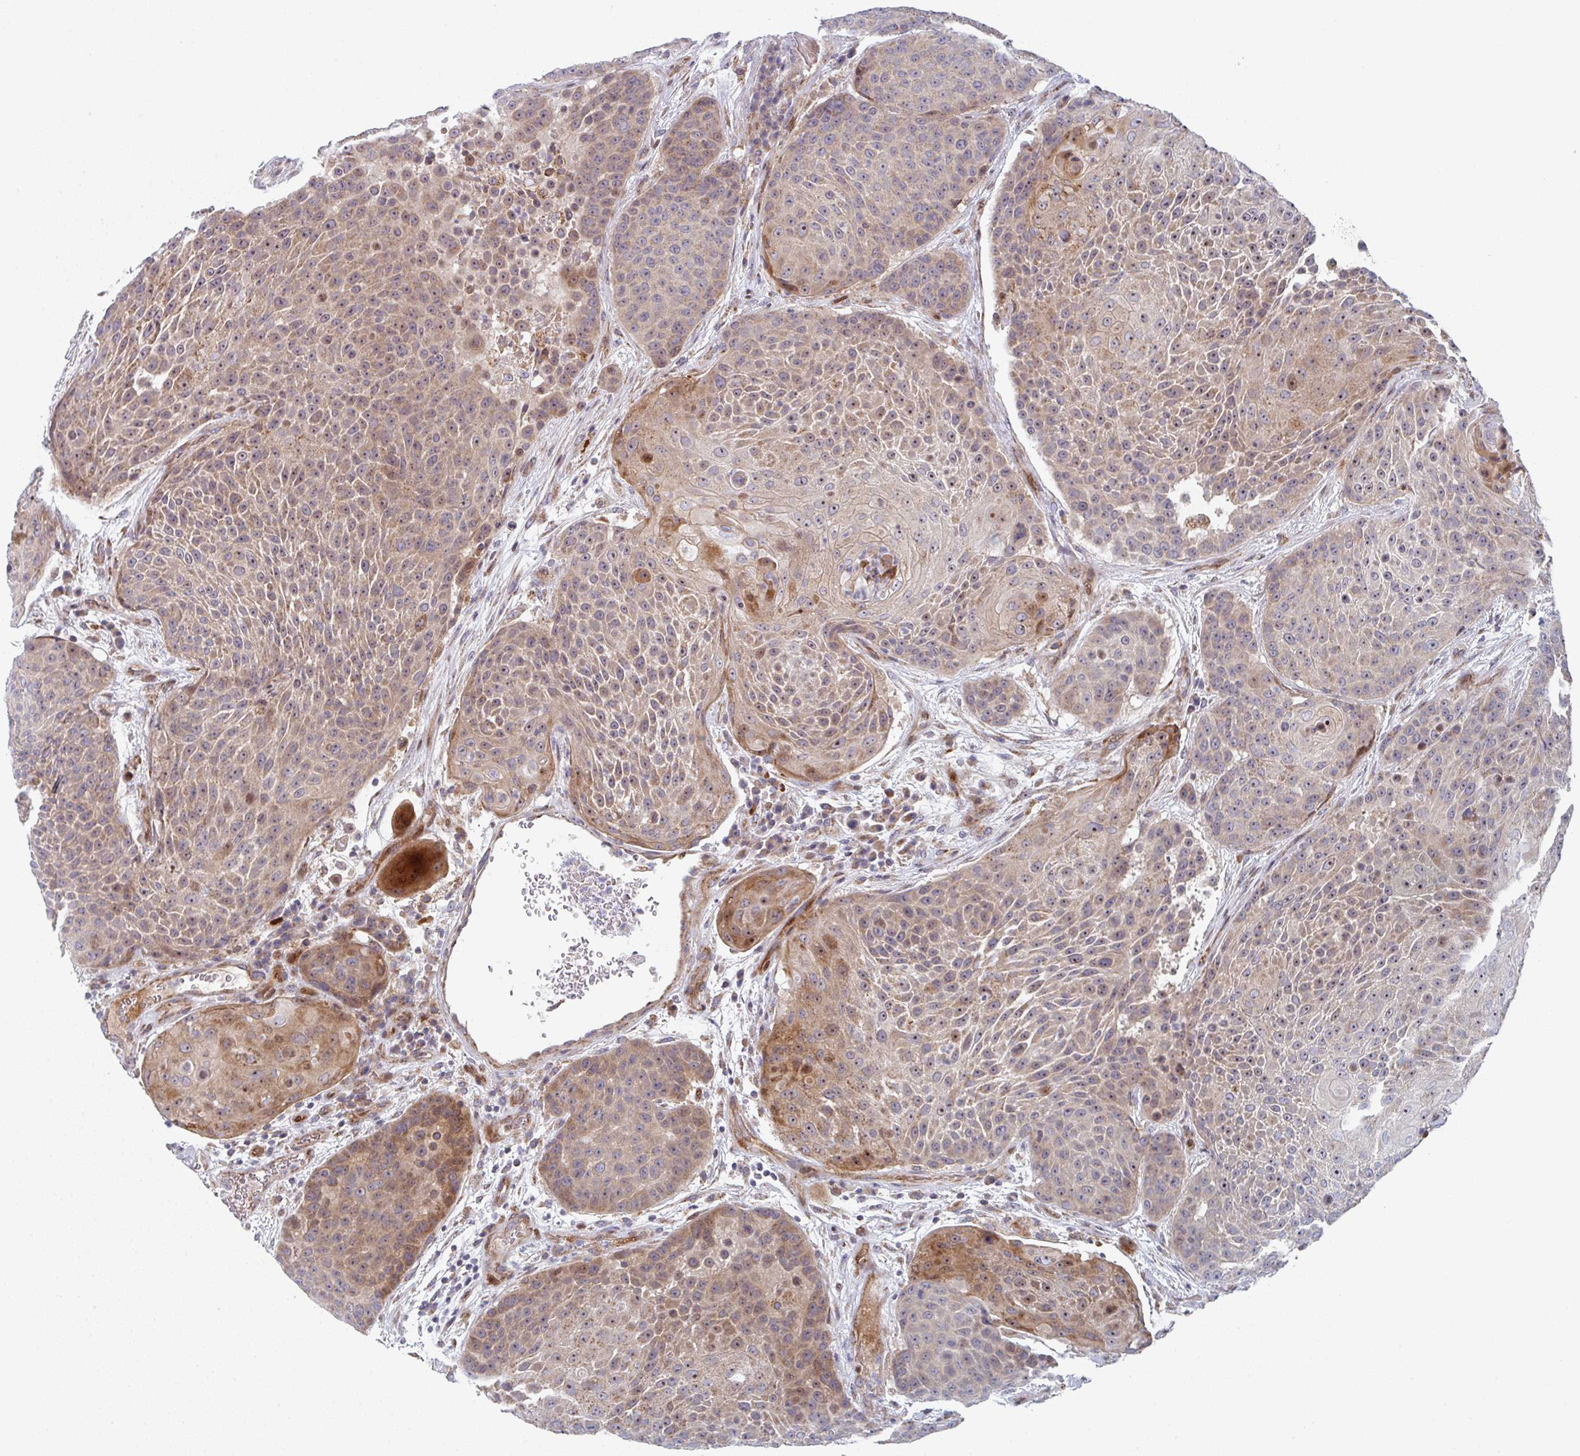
{"staining": {"intensity": "moderate", "quantity": "25%-75%", "location": "cytoplasmic/membranous,nuclear"}, "tissue": "urothelial cancer", "cell_type": "Tumor cells", "image_type": "cancer", "snomed": [{"axis": "morphology", "description": "Urothelial carcinoma, High grade"}, {"axis": "topography", "description": "Urinary bladder"}], "caption": "This is an image of immunohistochemistry staining of urothelial cancer, which shows moderate expression in the cytoplasmic/membranous and nuclear of tumor cells.", "gene": "ZNF644", "patient": {"sex": "female", "age": 63}}